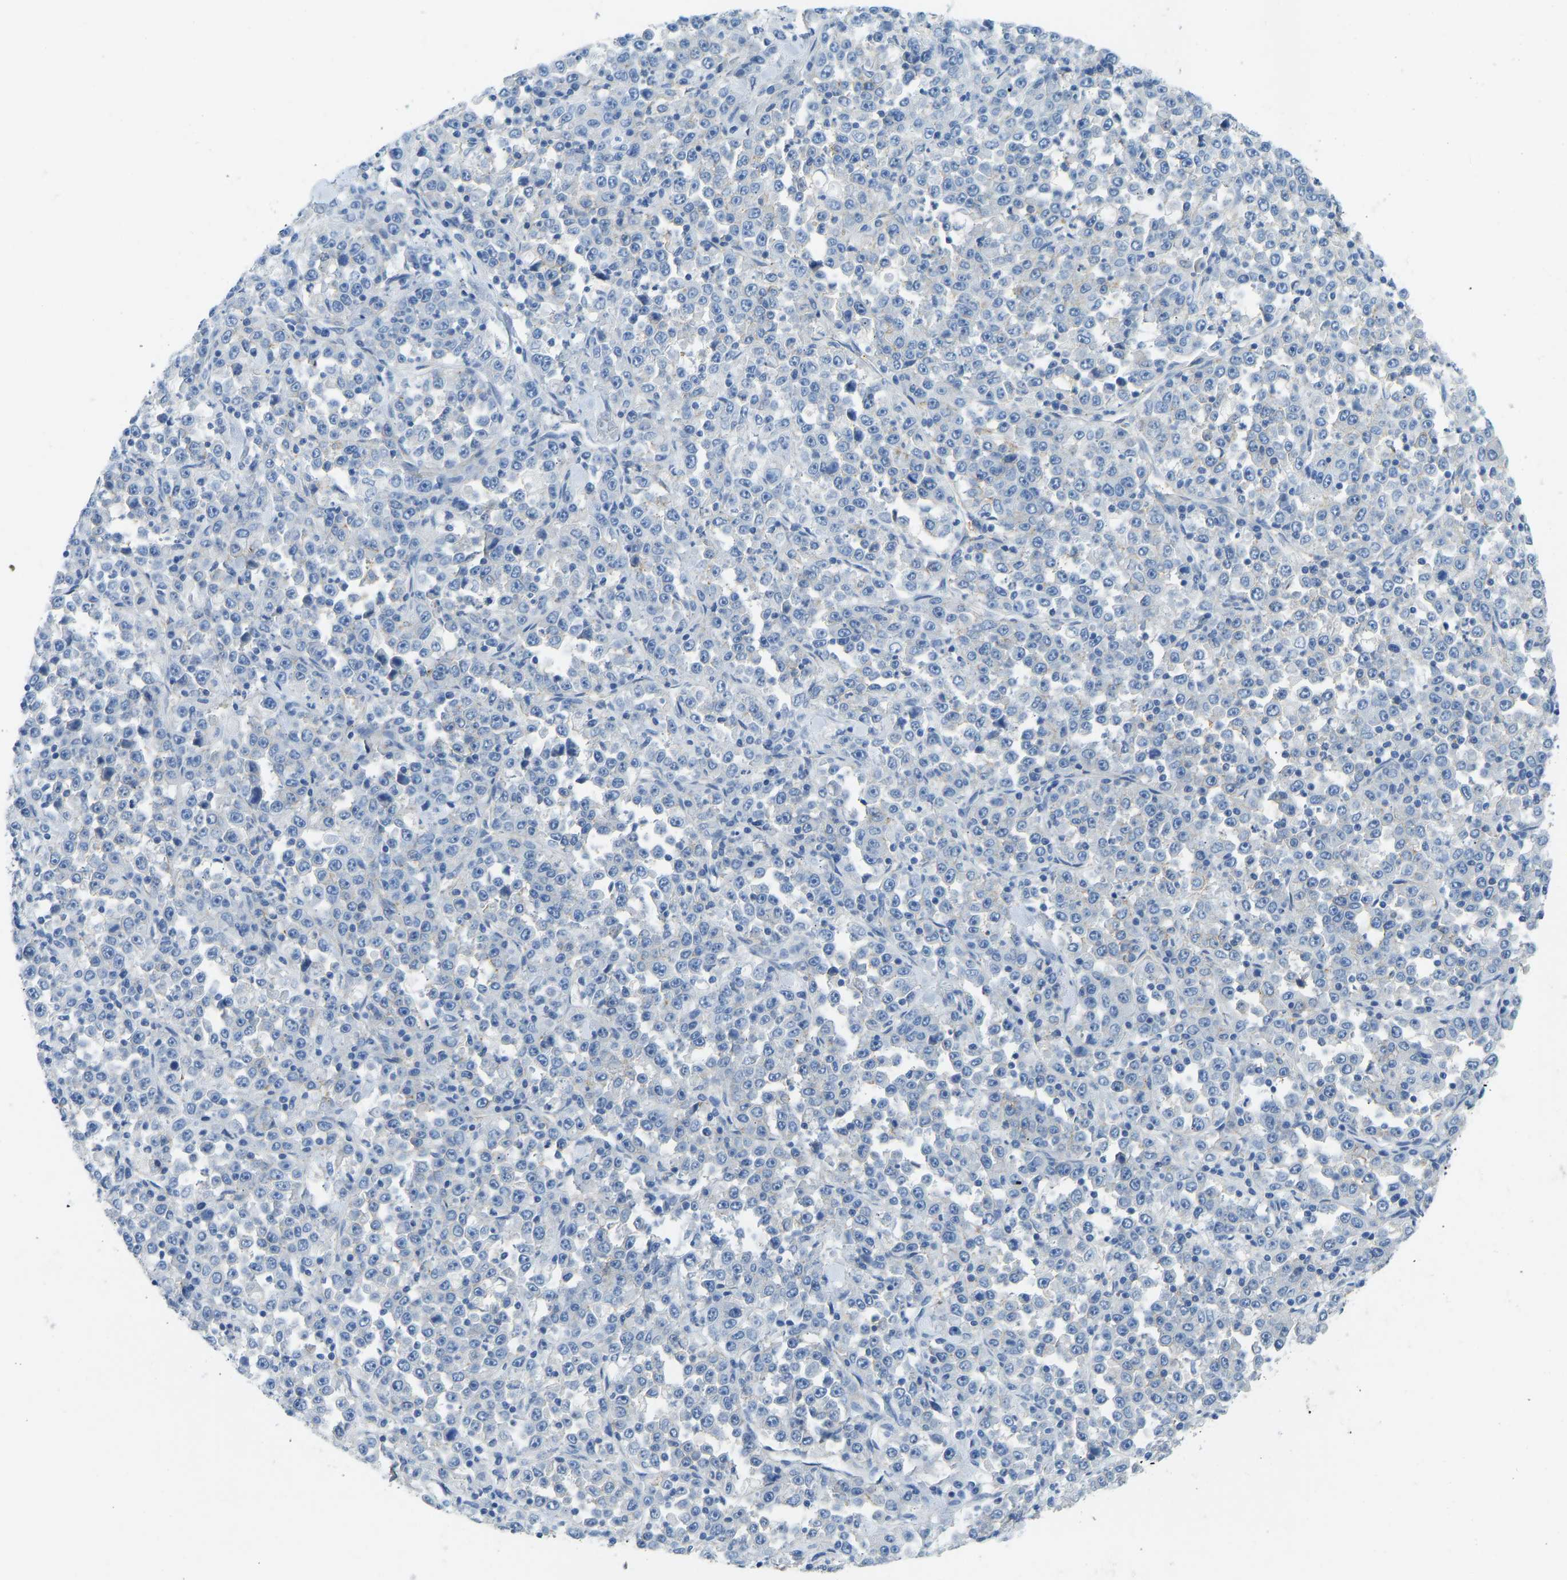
{"staining": {"intensity": "negative", "quantity": "none", "location": "none"}, "tissue": "stomach cancer", "cell_type": "Tumor cells", "image_type": "cancer", "snomed": [{"axis": "morphology", "description": "Normal tissue, NOS"}, {"axis": "morphology", "description": "Adenocarcinoma, NOS"}, {"axis": "topography", "description": "Stomach, upper"}, {"axis": "topography", "description": "Stomach"}], "caption": "IHC photomicrograph of neoplastic tissue: adenocarcinoma (stomach) stained with DAB (3,3'-diaminobenzidine) demonstrates no significant protein positivity in tumor cells. (DAB immunohistochemistry (IHC), high magnification).", "gene": "ATP1A1", "patient": {"sex": "male", "age": 59}}